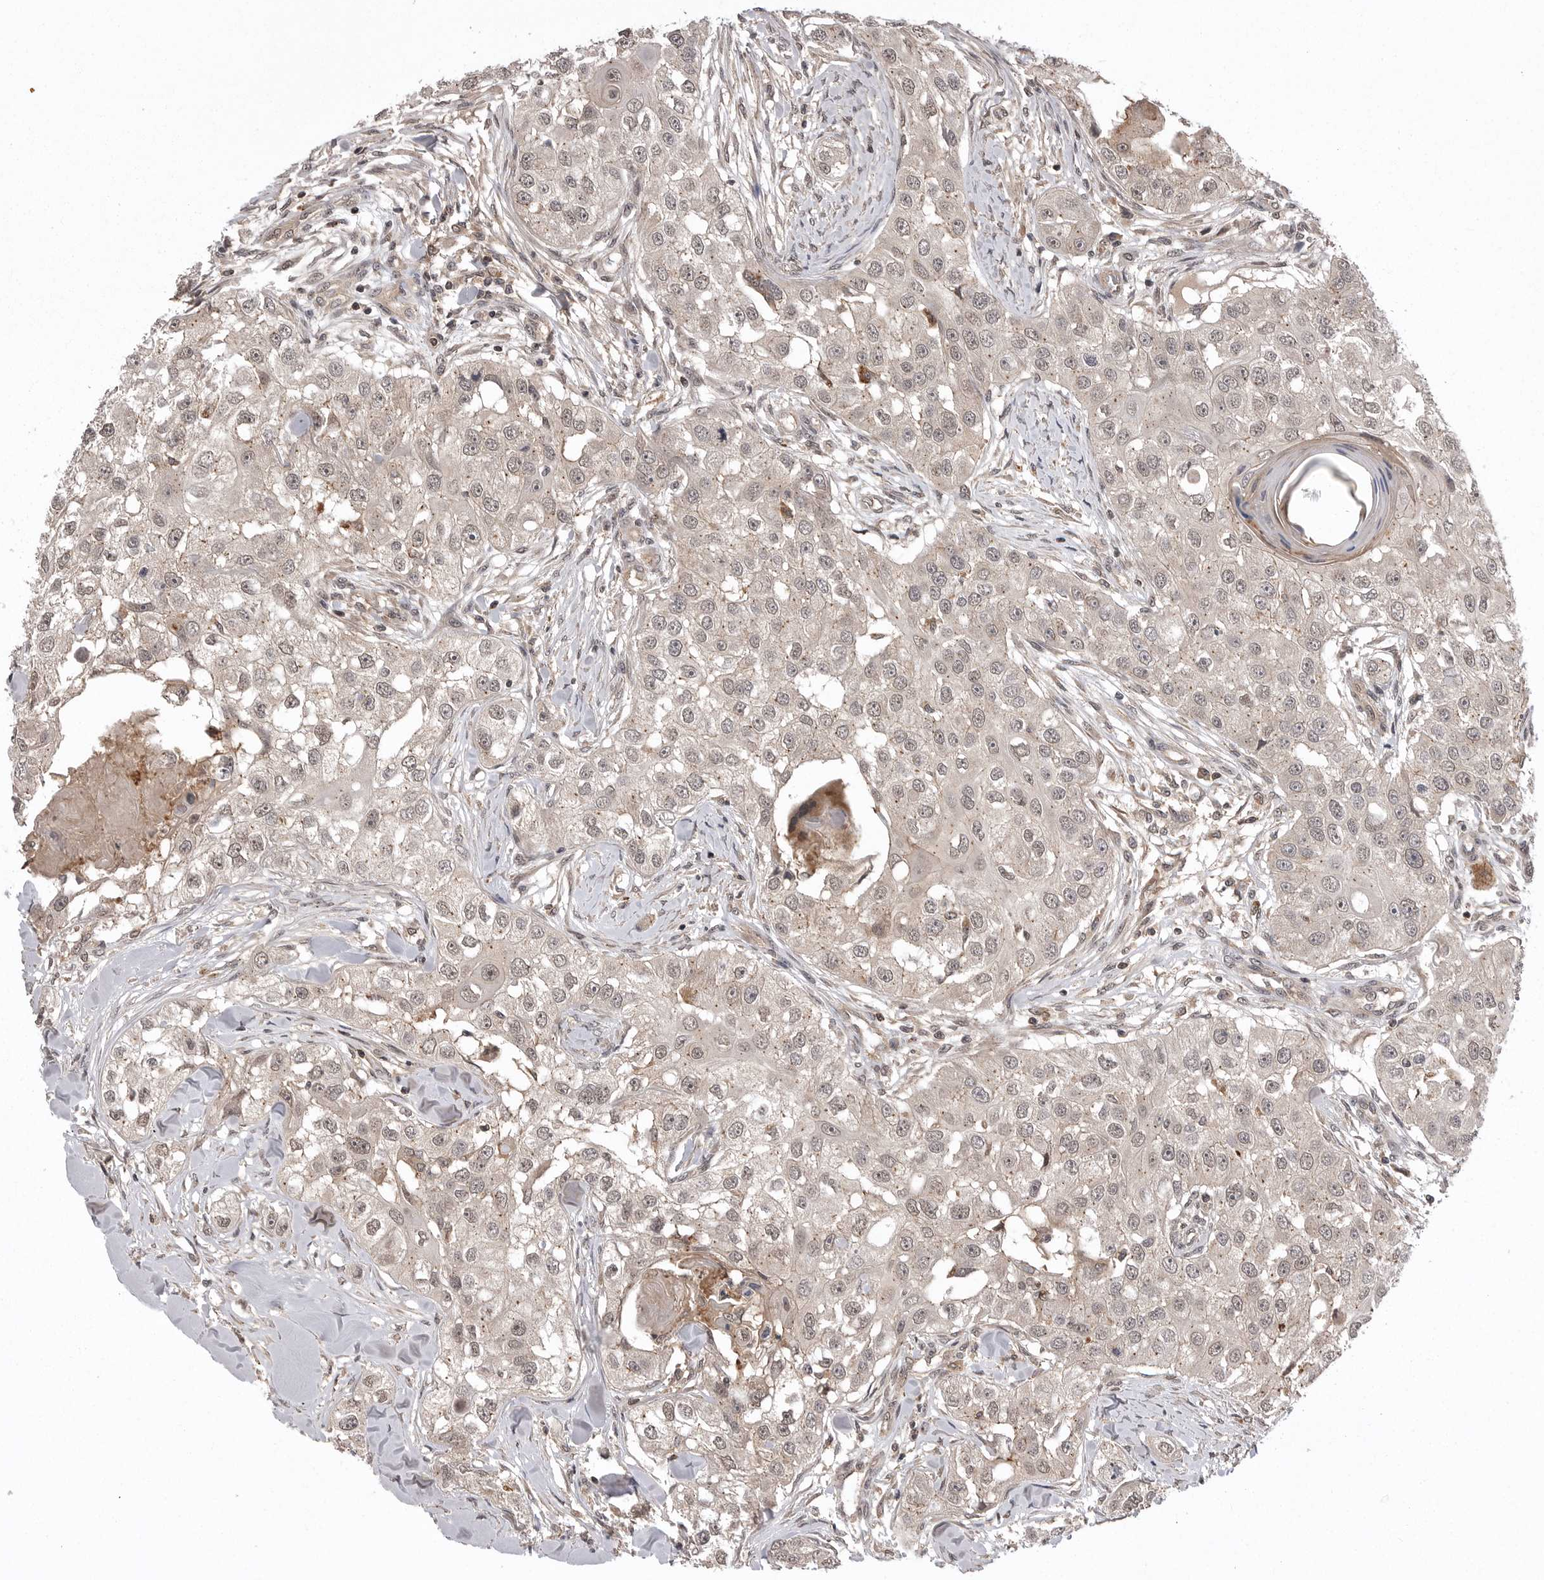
{"staining": {"intensity": "weak", "quantity": "25%-75%", "location": "nuclear"}, "tissue": "head and neck cancer", "cell_type": "Tumor cells", "image_type": "cancer", "snomed": [{"axis": "morphology", "description": "Normal tissue, NOS"}, {"axis": "morphology", "description": "Squamous cell carcinoma, NOS"}, {"axis": "topography", "description": "Skeletal muscle"}, {"axis": "topography", "description": "Head-Neck"}], "caption": "This histopathology image displays head and neck squamous cell carcinoma stained with immunohistochemistry to label a protein in brown. The nuclear of tumor cells show weak positivity for the protein. Nuclei are counter-stained blue.", "gene": "AOAH", "patient": {"sex": "male", "age": 51}}